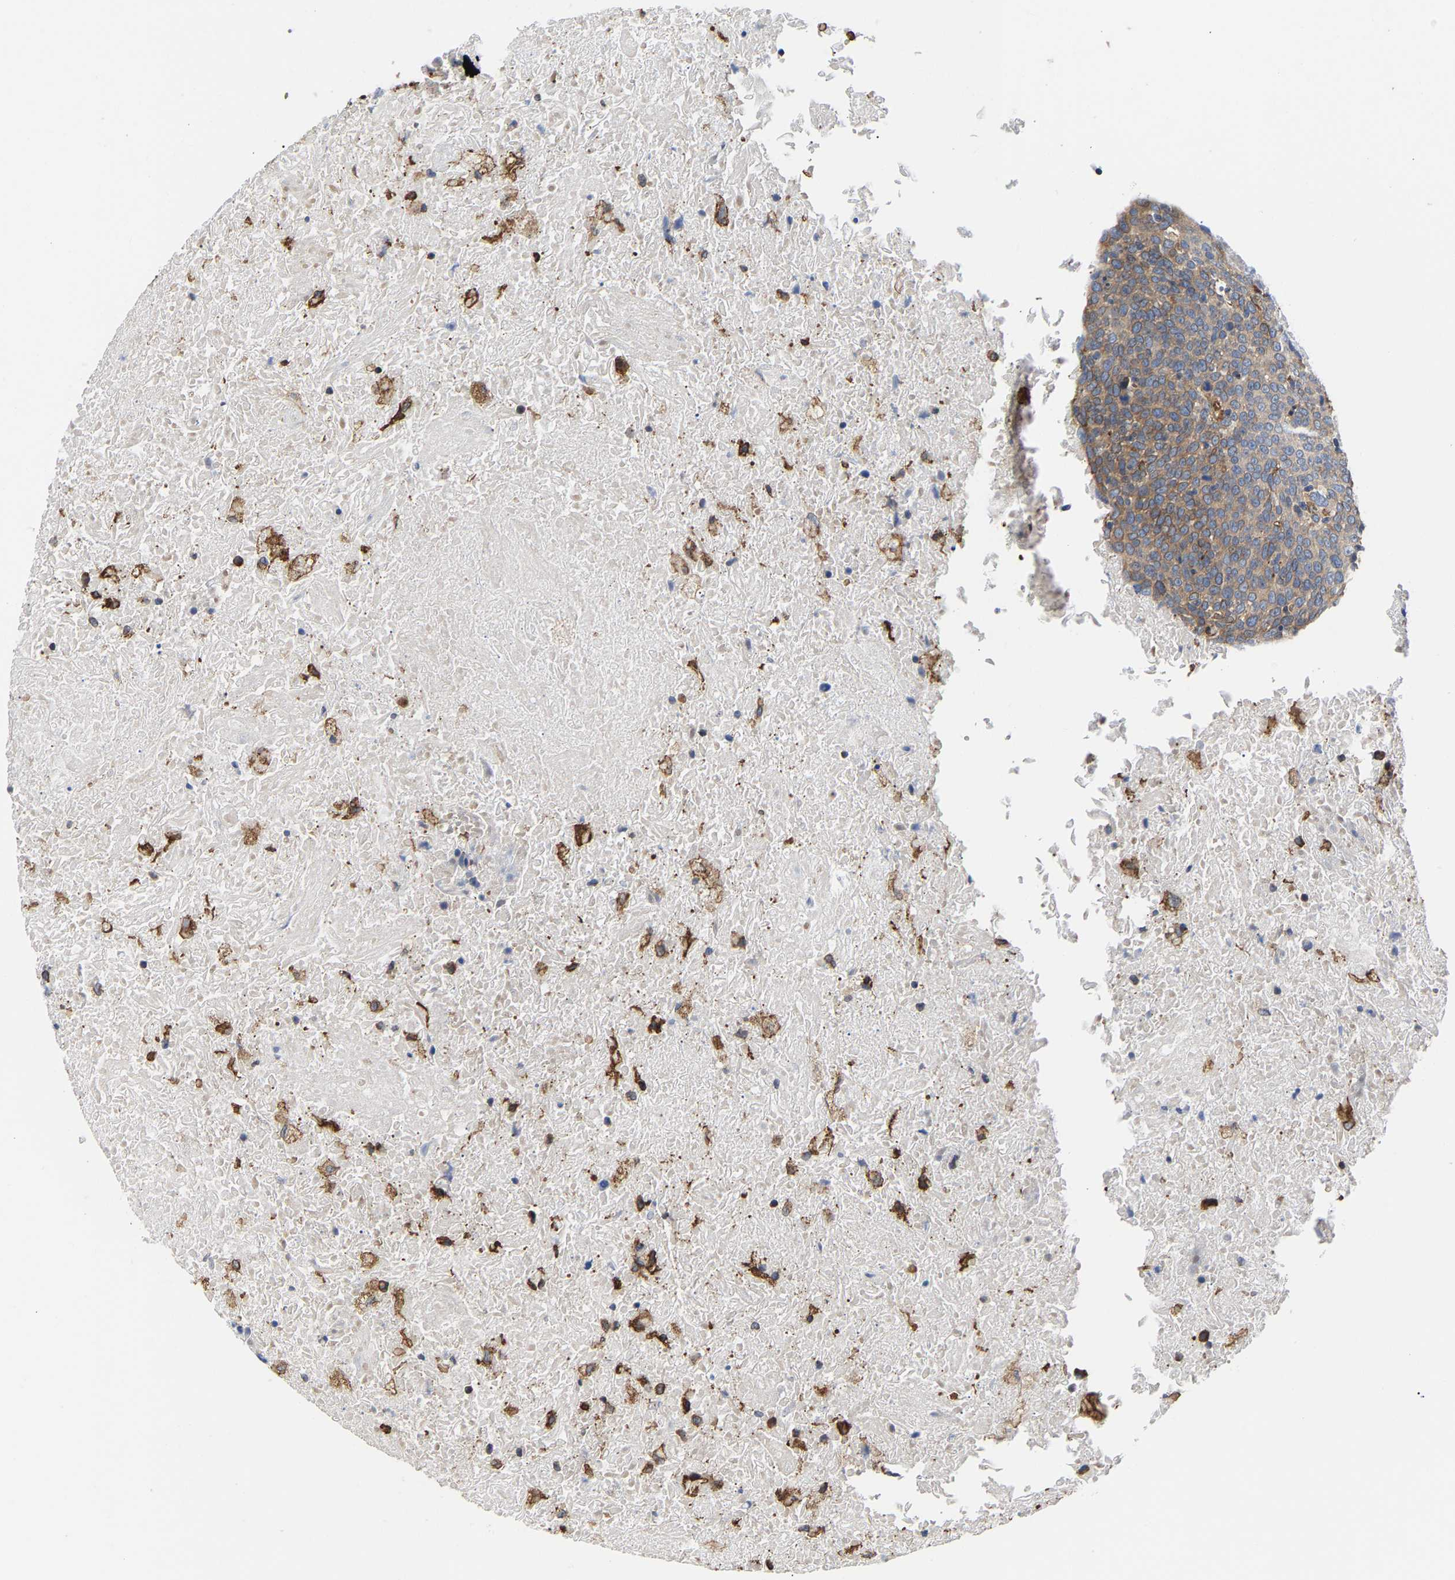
{"staining": {"intensity": "moderate", "quantity": ">75%", "location": "cytoplasmic/membranous"}, "tissue": "head and neck cancer", "cell_type": "Tumor cells", "image_type": "cancer", "snomed": [{"axis": "morphology", "description": "Squamous cell carcinoma, NOS"}, {"axis": "morphology", "description": "Squamous cell carcinoma, metastatic, NOS"}, {"axis": "topography", "description": "Lymph node"}, {"axis": "topography", "description": "Head-Neck"}], "caption": "Tumor cells display moderate cytoplasmic/membranous expression in about >75% of cells in squamous cell carcinoma (head and neck).", "gene": "ARAP1", "patient": {"sex": "male", "age": 62}}